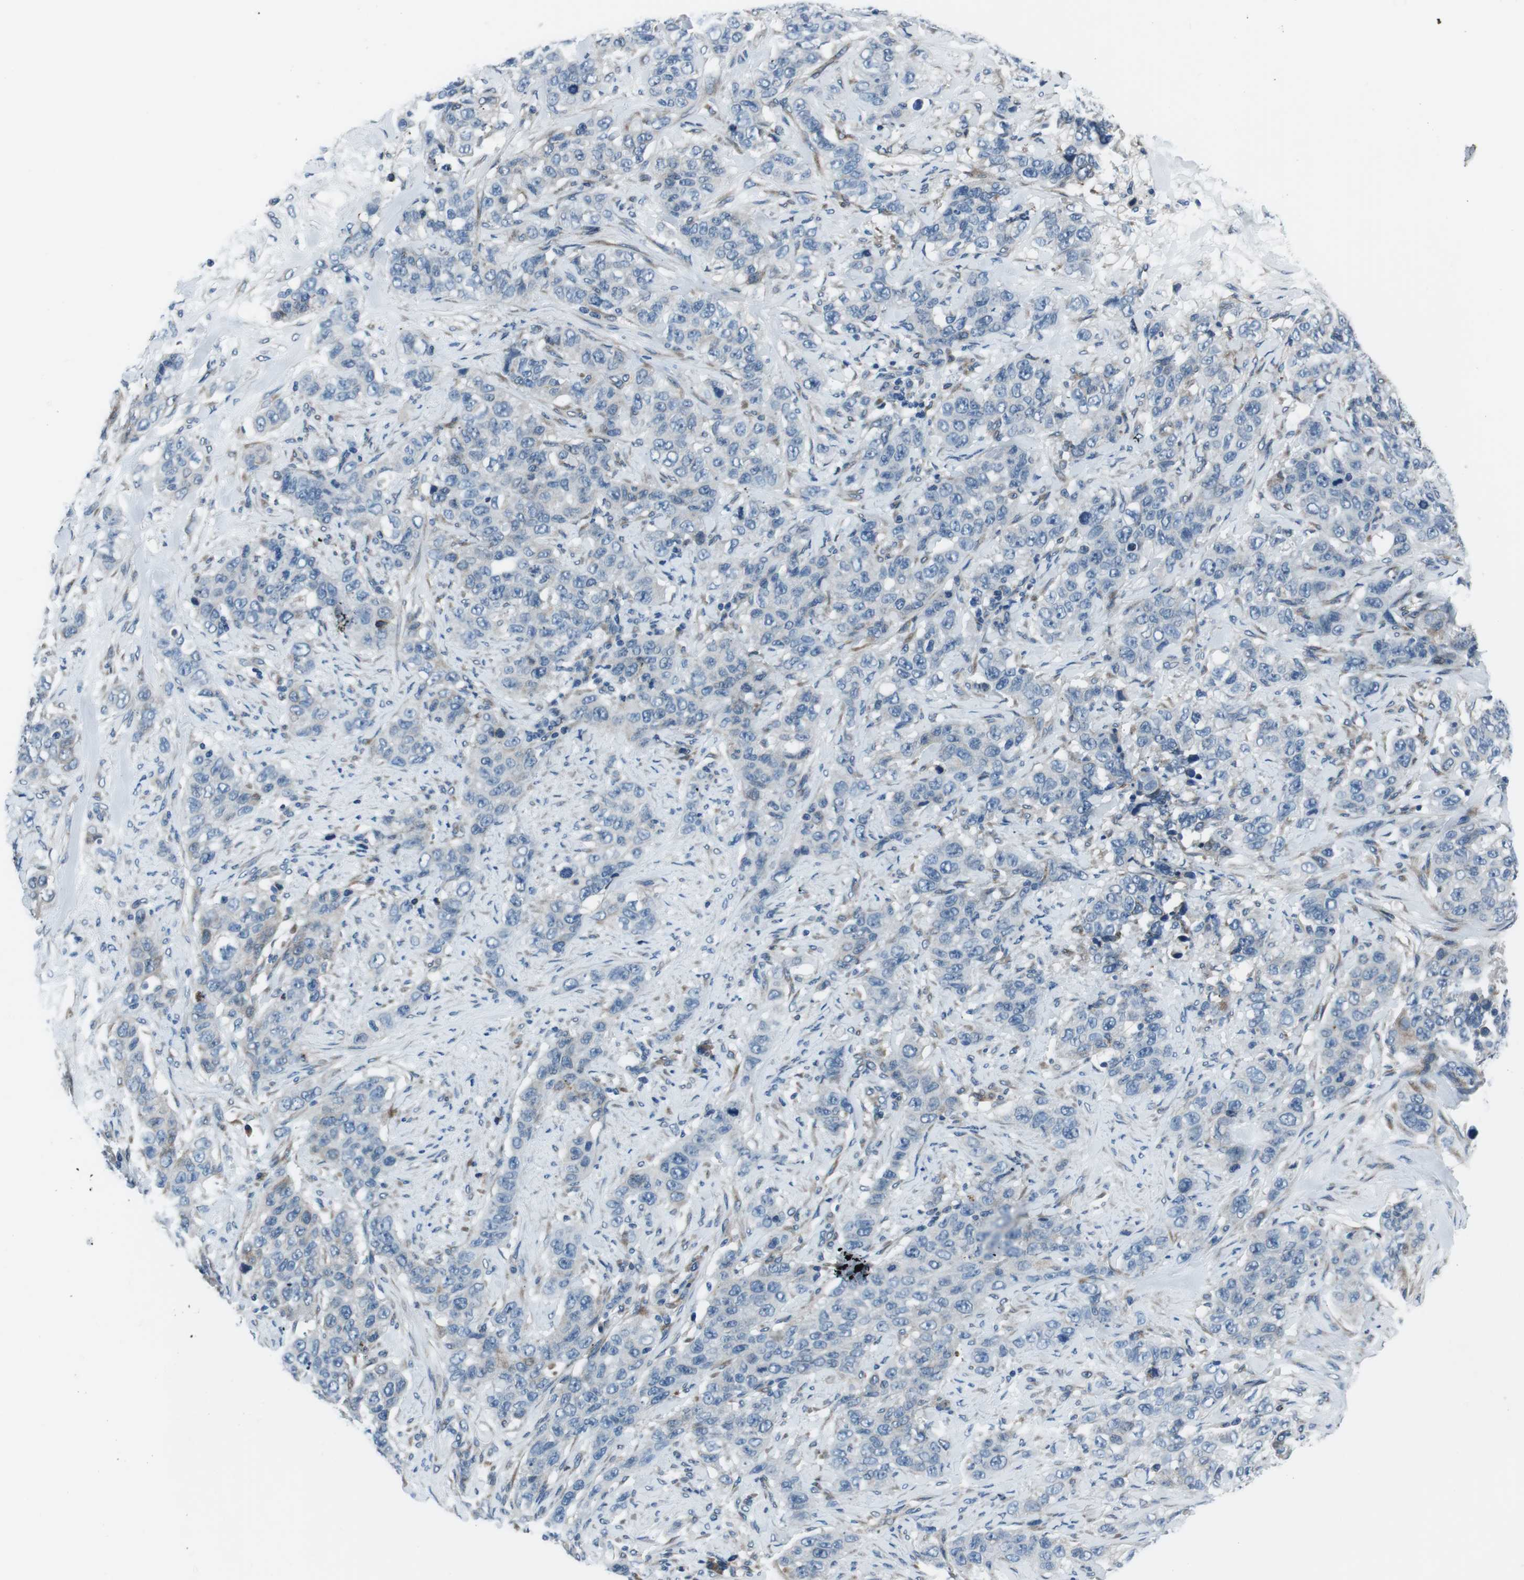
{"staining": {"intensity": "negative", "quantity": "none", "location": "none"}, "tissue": "stomach cancer", "cell_type": "Tumor cells", "image_type": "cancer", "snomed": [{"axis": "morphology", "description": "Adenocarcinoma, NOS"}, {"axis": "topography", "description": "Stomach"}], "caption": "Immunohistochemistry (IHC) histopathology image of neoplastic tissue: human adenocarcinoma (stomach) stained with DAB (3,3'-diaminobenzidine) shows no significant protein positivity in tumor cells. The staining is performed using DAB brown chromogen with nuclei counter-stained in using hematoxylin.", "gene": "NUCB2", "patient": {"sex": "male", "age": 48}}